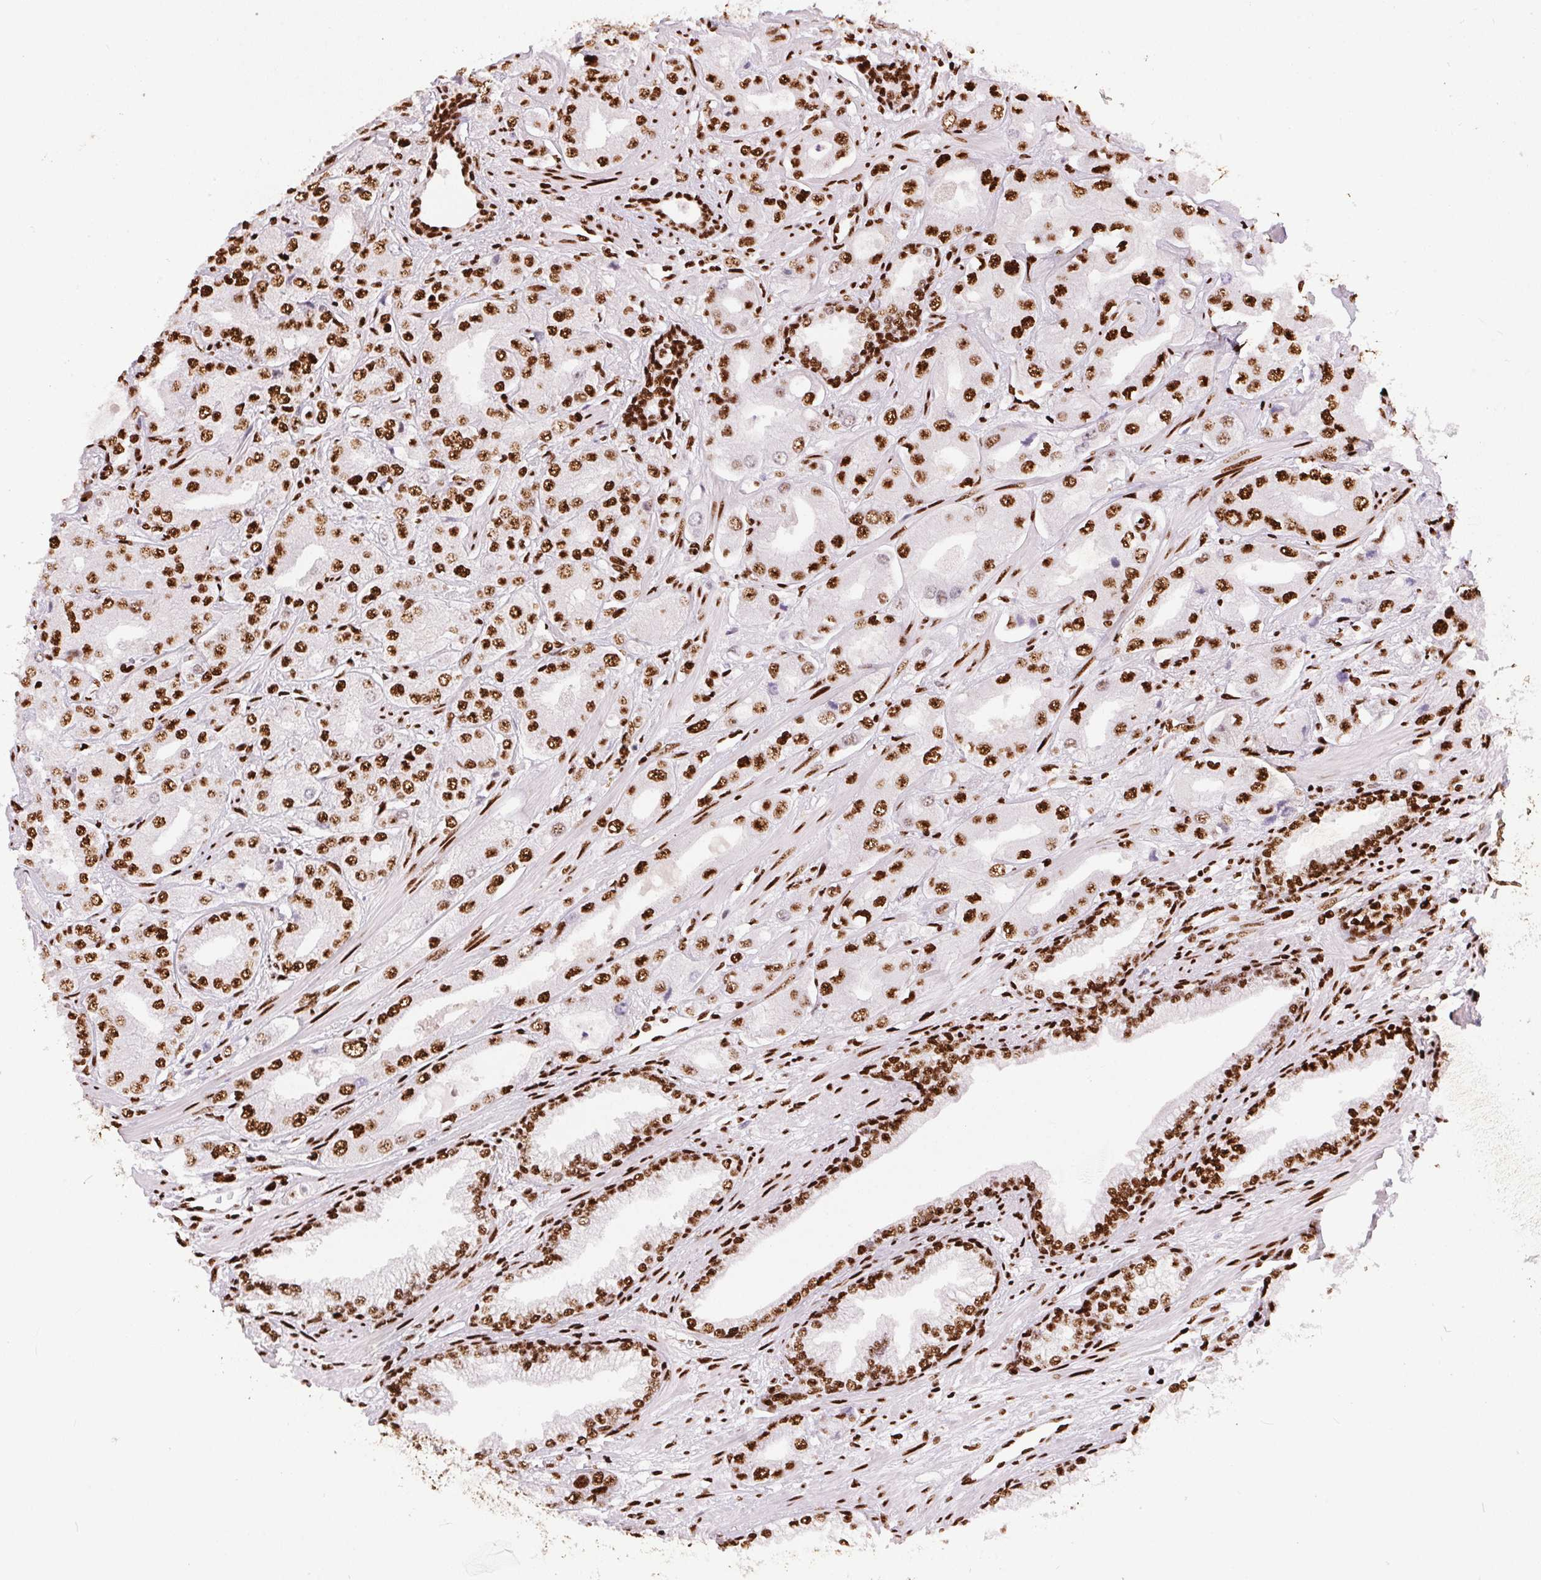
{"staining": {"intensity": "strong", "quantity": ">75%", "location": "nuclear"}, "tissue": "prostate cancer", "cell_type": "Tumor cells", "image_type": "cancer", "snomed": [{"axis": "morphology", "description": "Adenocarcinoma, Low grade"}, {"axis": "topography", "description": "Prostate"}], "caption": "The photomicrograph reveals immunohistochemical staining of prostate cancer (adenocarcinoma (low-grade)). There is strong nuclear staining is seen in about >75% of tumor cells.", "gene": "PAGE3", "patient": {"sex": "male", "age": 60}}